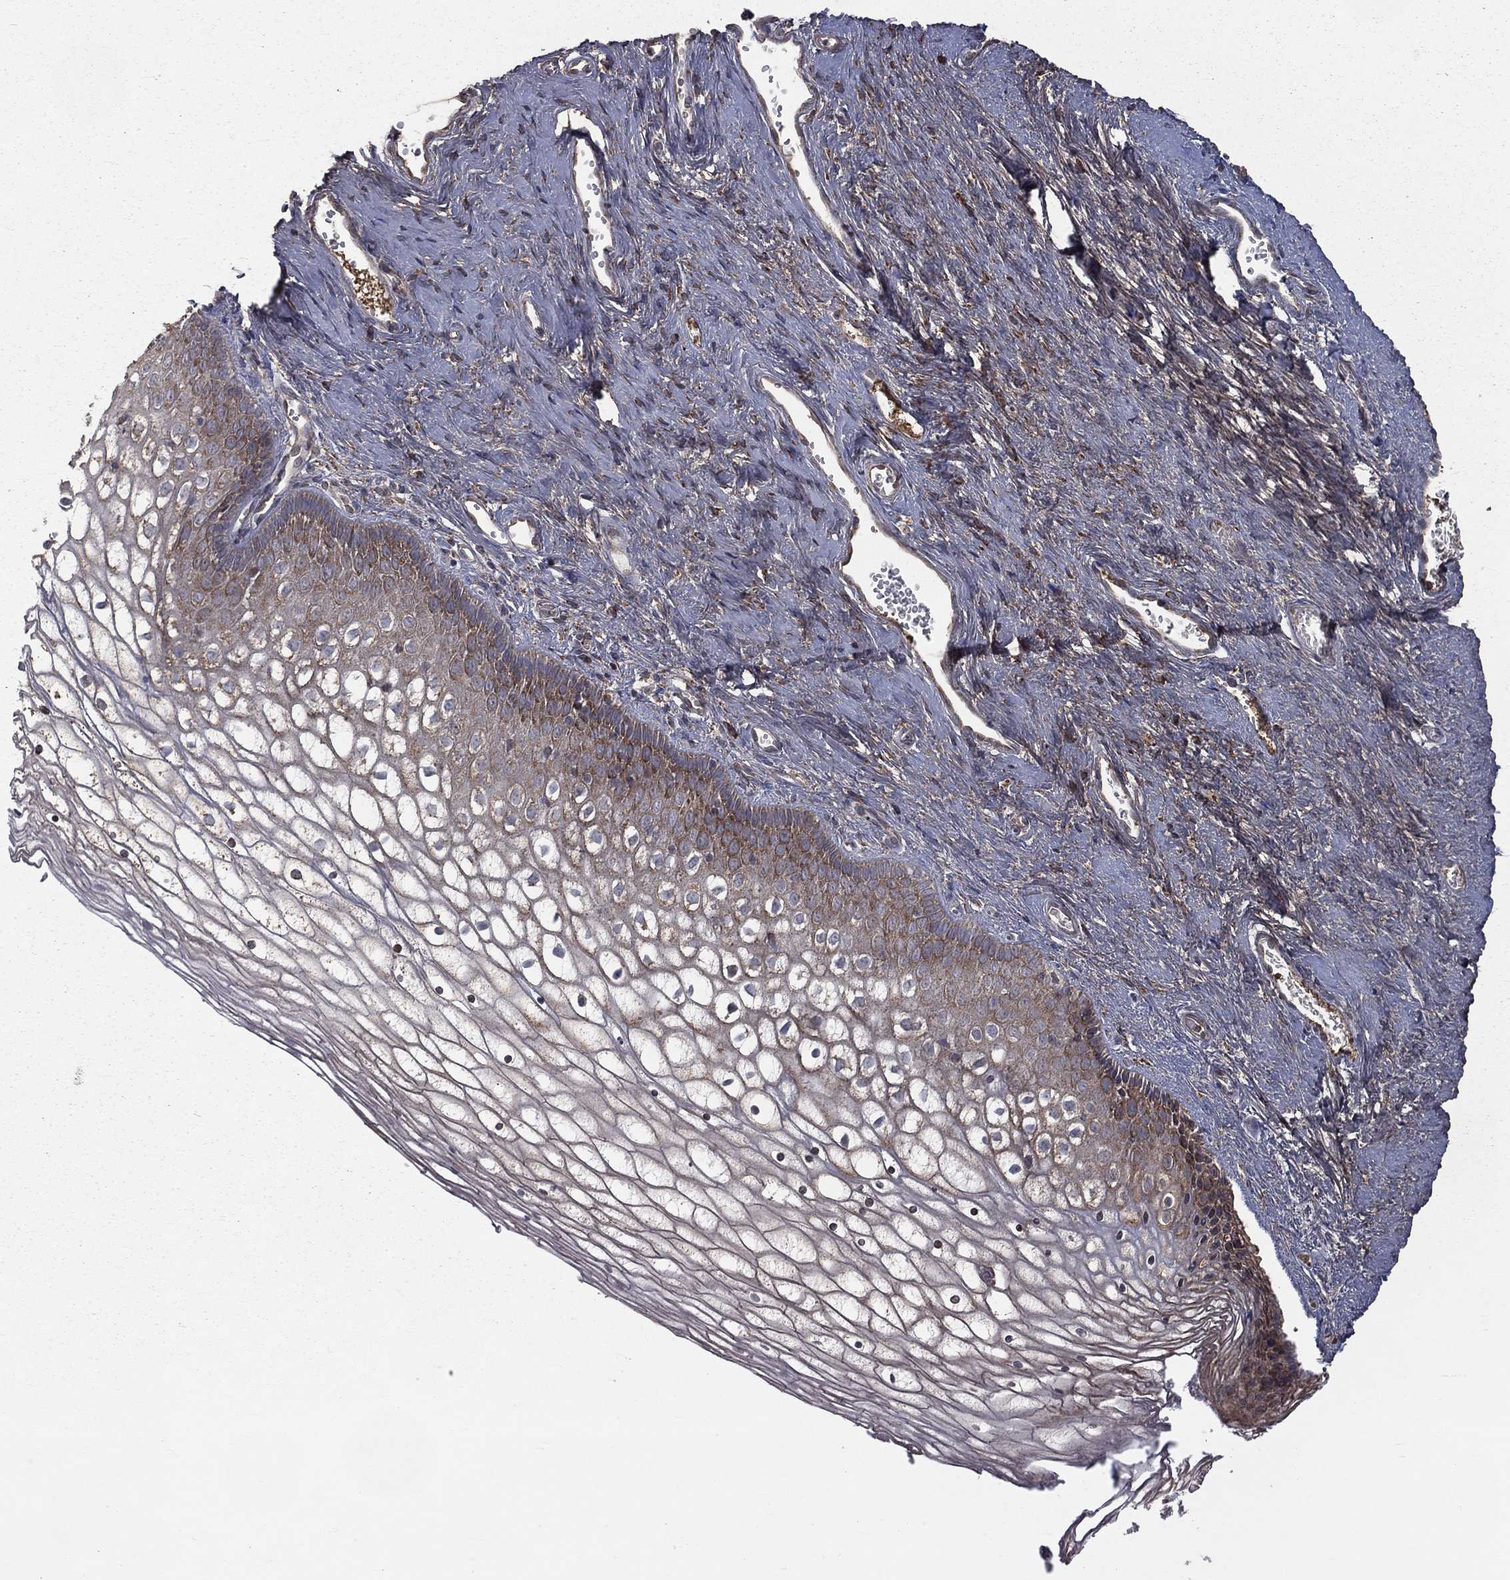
{"staining": {"intensity": "moderate", "quantity": "<25%", "location": "cytoplasmic/membranous"}, "tissue": "vagina", "cell_type": "Squamous epithelial cells", "image_type": "normal", "snomed": [{"axis": "morphology", "description": "Normal tissue, NOS"}, {"axis": "topography", "description": "Vagina"}], "caption": "A high-resolution photomicrograph shows immunohistochemistry staining of normal vagina, which displays moderate cytoplasmic/membranous staining in approximately <25% of squamous epithelial cells. (Brightfield microscopy of DAB IHC at high magnification).", "gene": "OLFML1", "patient": {"sex": "female", "age": 32}}